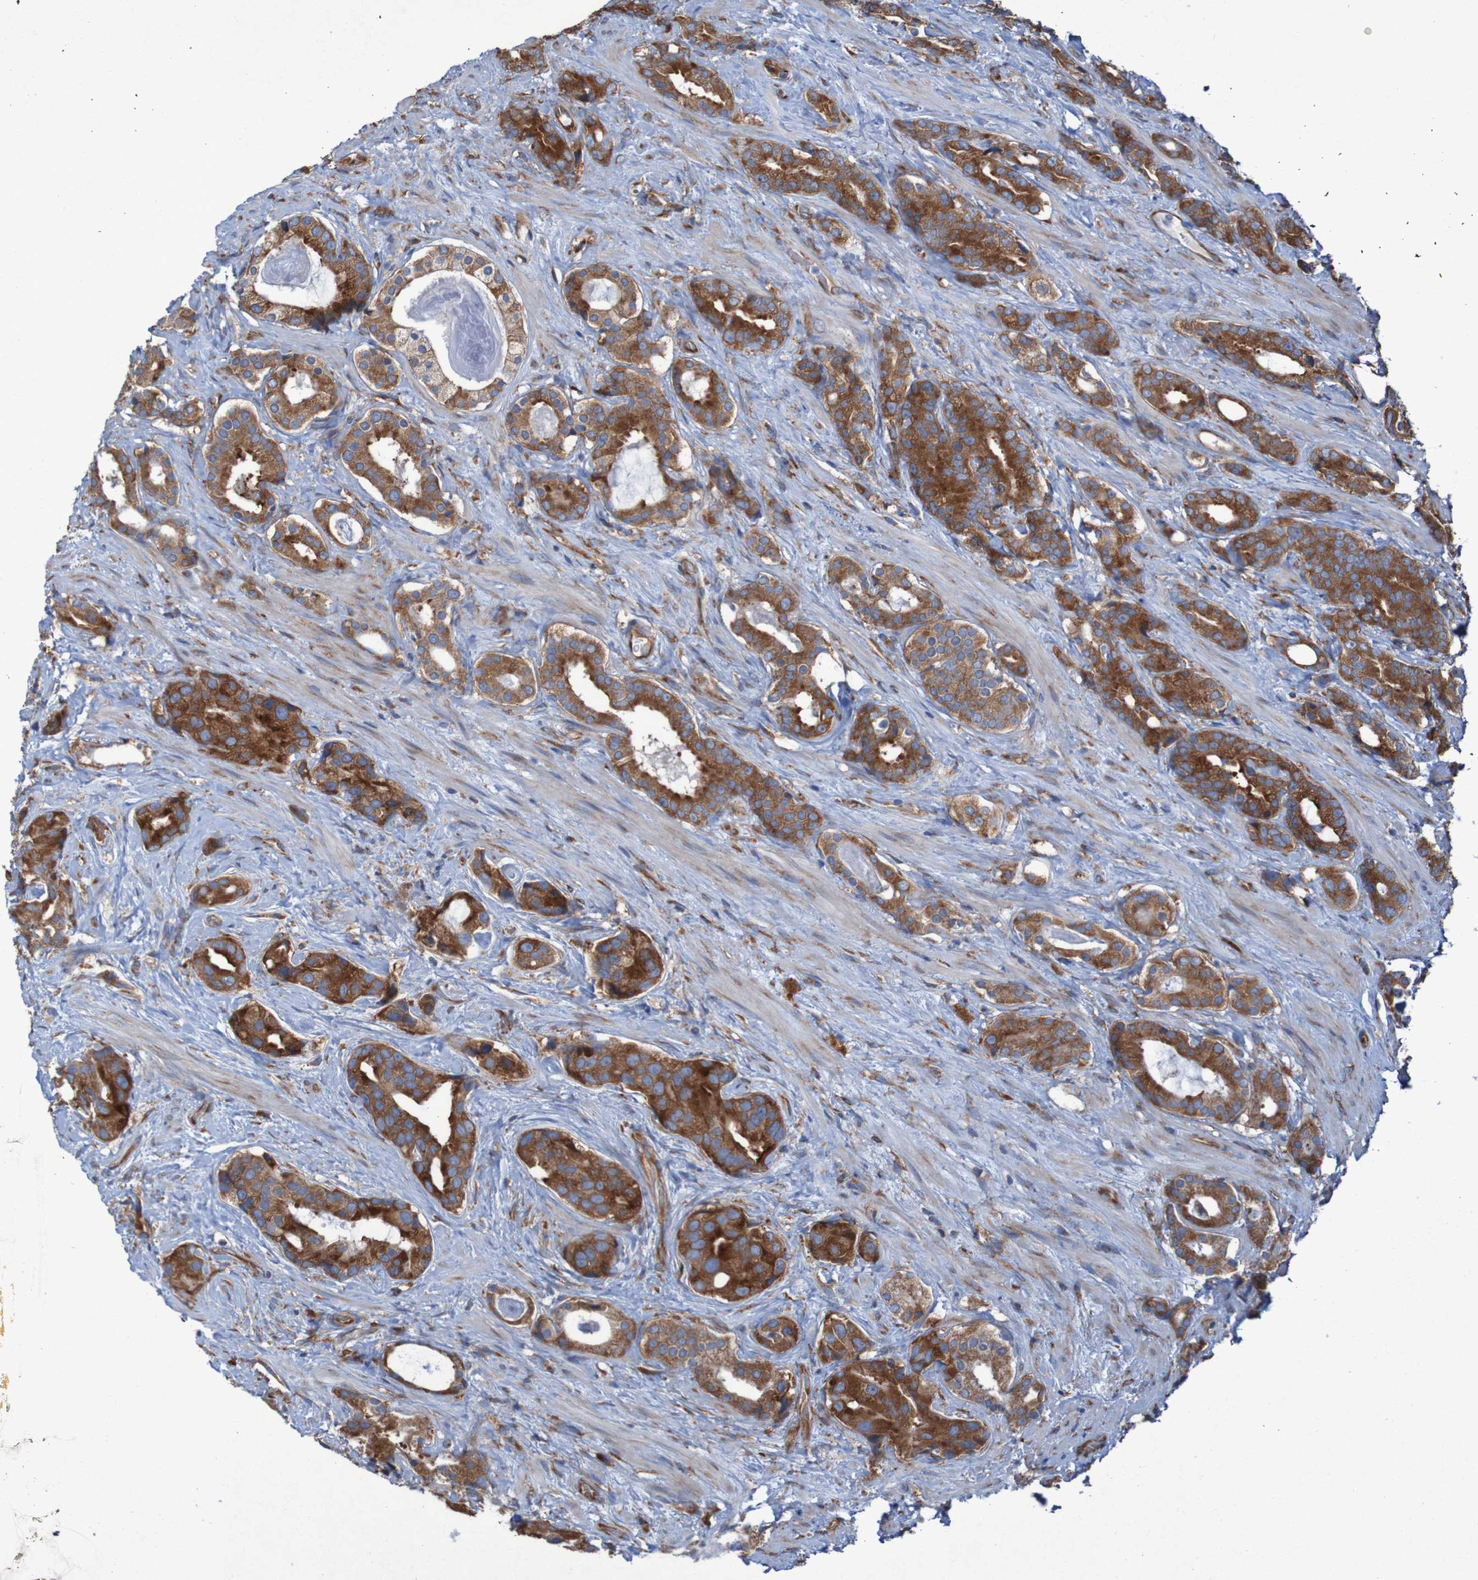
{"staining": {"intensity": "strong", "quantity": ">75%", "location": "cytoplasmic/membranous"}, "tissue": "prostate cancer", "cell_type": "Tumor cells", "image_type": "cancer", "snomed": [{"axis": "morphology", "description": "Adenocarcinoma, High grade"}, {"axis": "topography", "description": "Prostate"}], "caption": "Protein staining of prostate adenocarcinoma (high-grade) tissue shows strong cytoplasmic/membranous expression in approximately >75% of tumor cells.", "gene": "RPL10", "patient": {"sex": "male", "age": 71}}